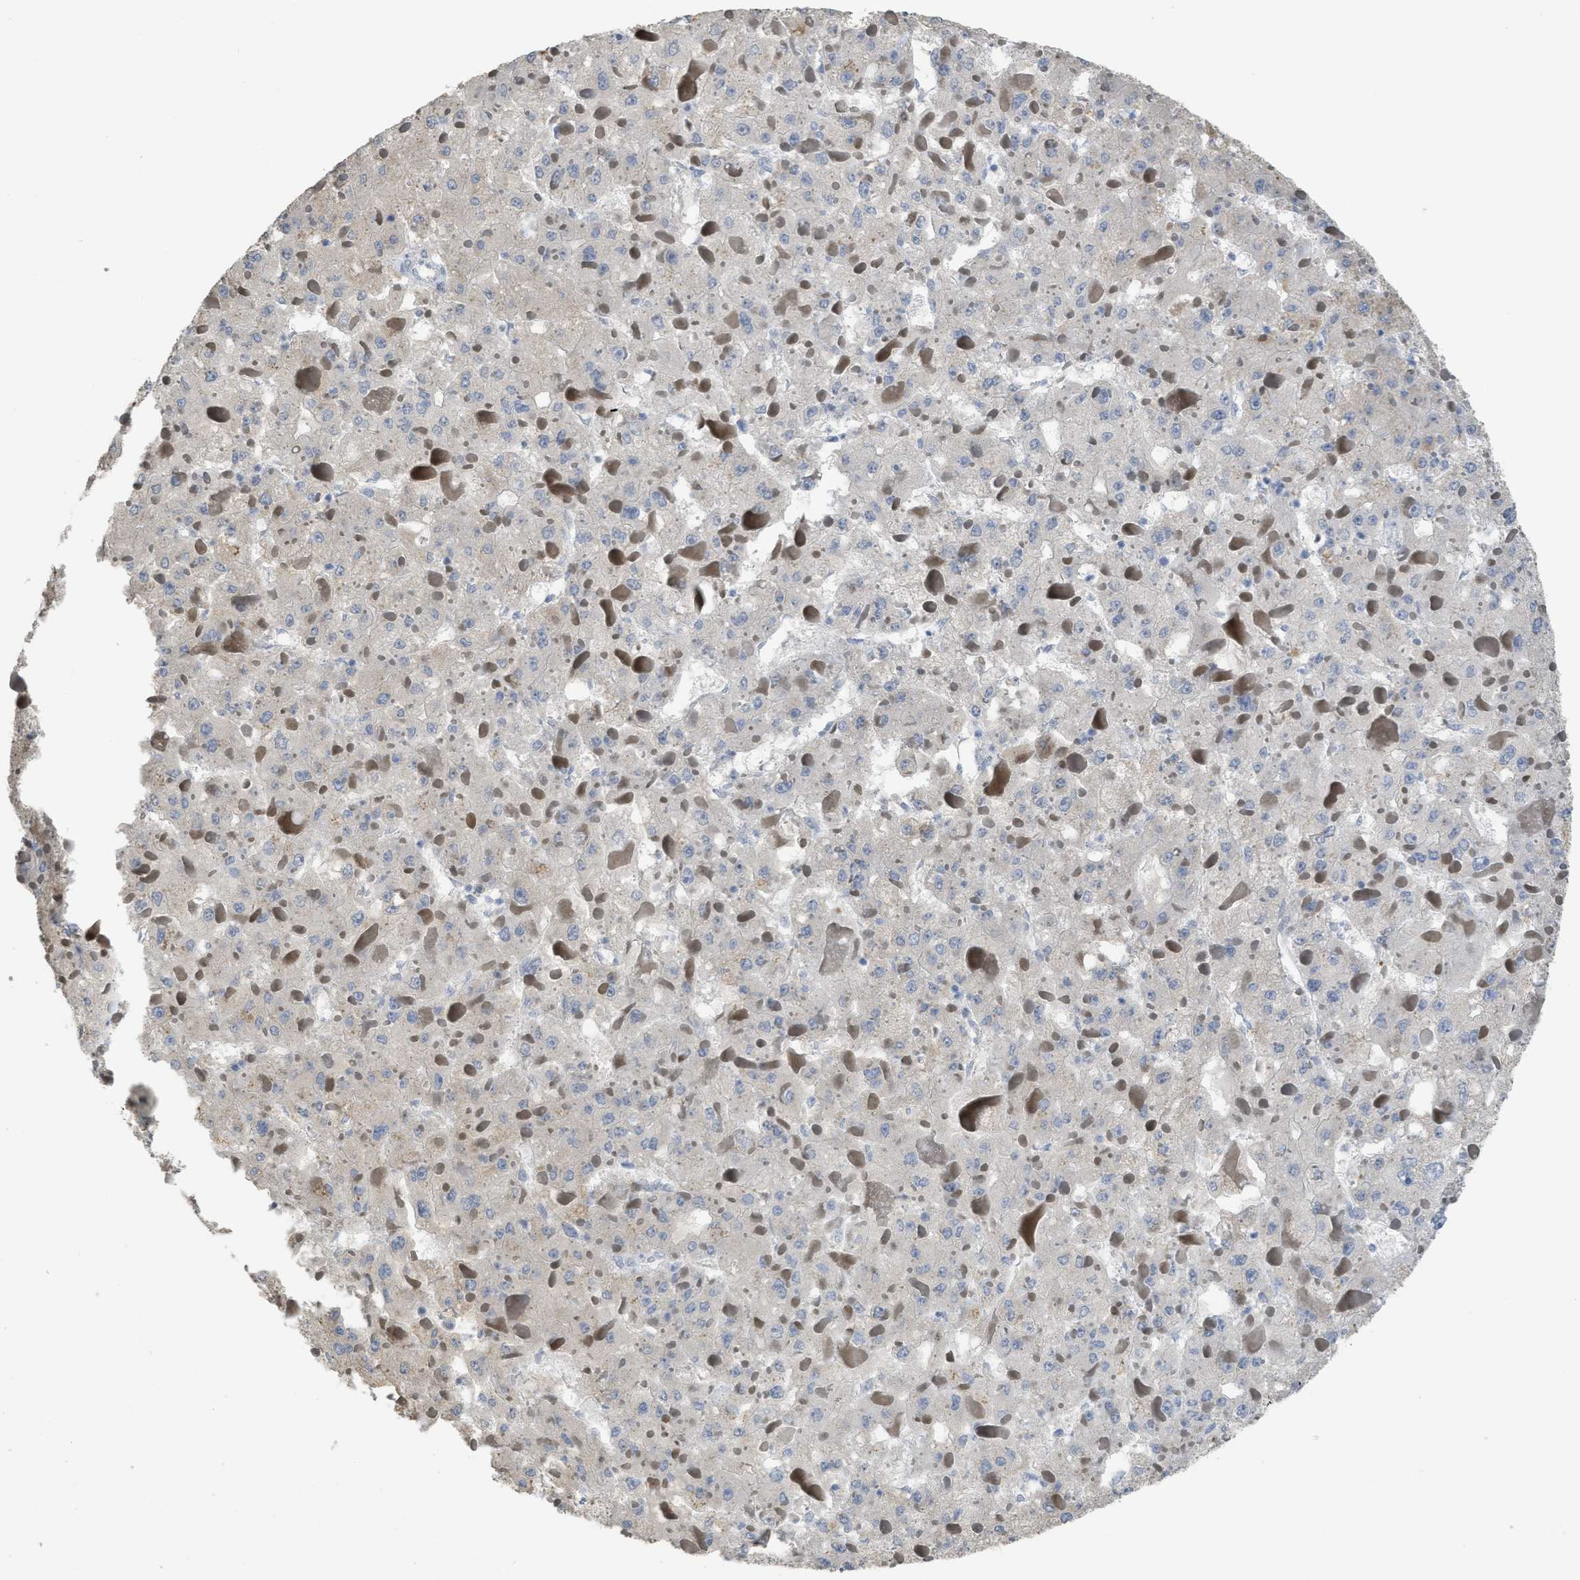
{"staining": {"intensity": "negative", "quantity": "none", "location": "none"}, "tissue": "liver cancer", "cell_type": "Tumor cells", "image_type": "cancer", "snomed": [{"axis": "morphology", "description": "Carcinoma, Hepatocellular, NOS"}, {"axis": "topography", "description": "Liver"}], "caption": "Tumor cells show no significant protein staining in liver cancer (hepatocellular carcinoma).", "gene": "SFXN2", "patient": {"sex": "female", "age": 73}}